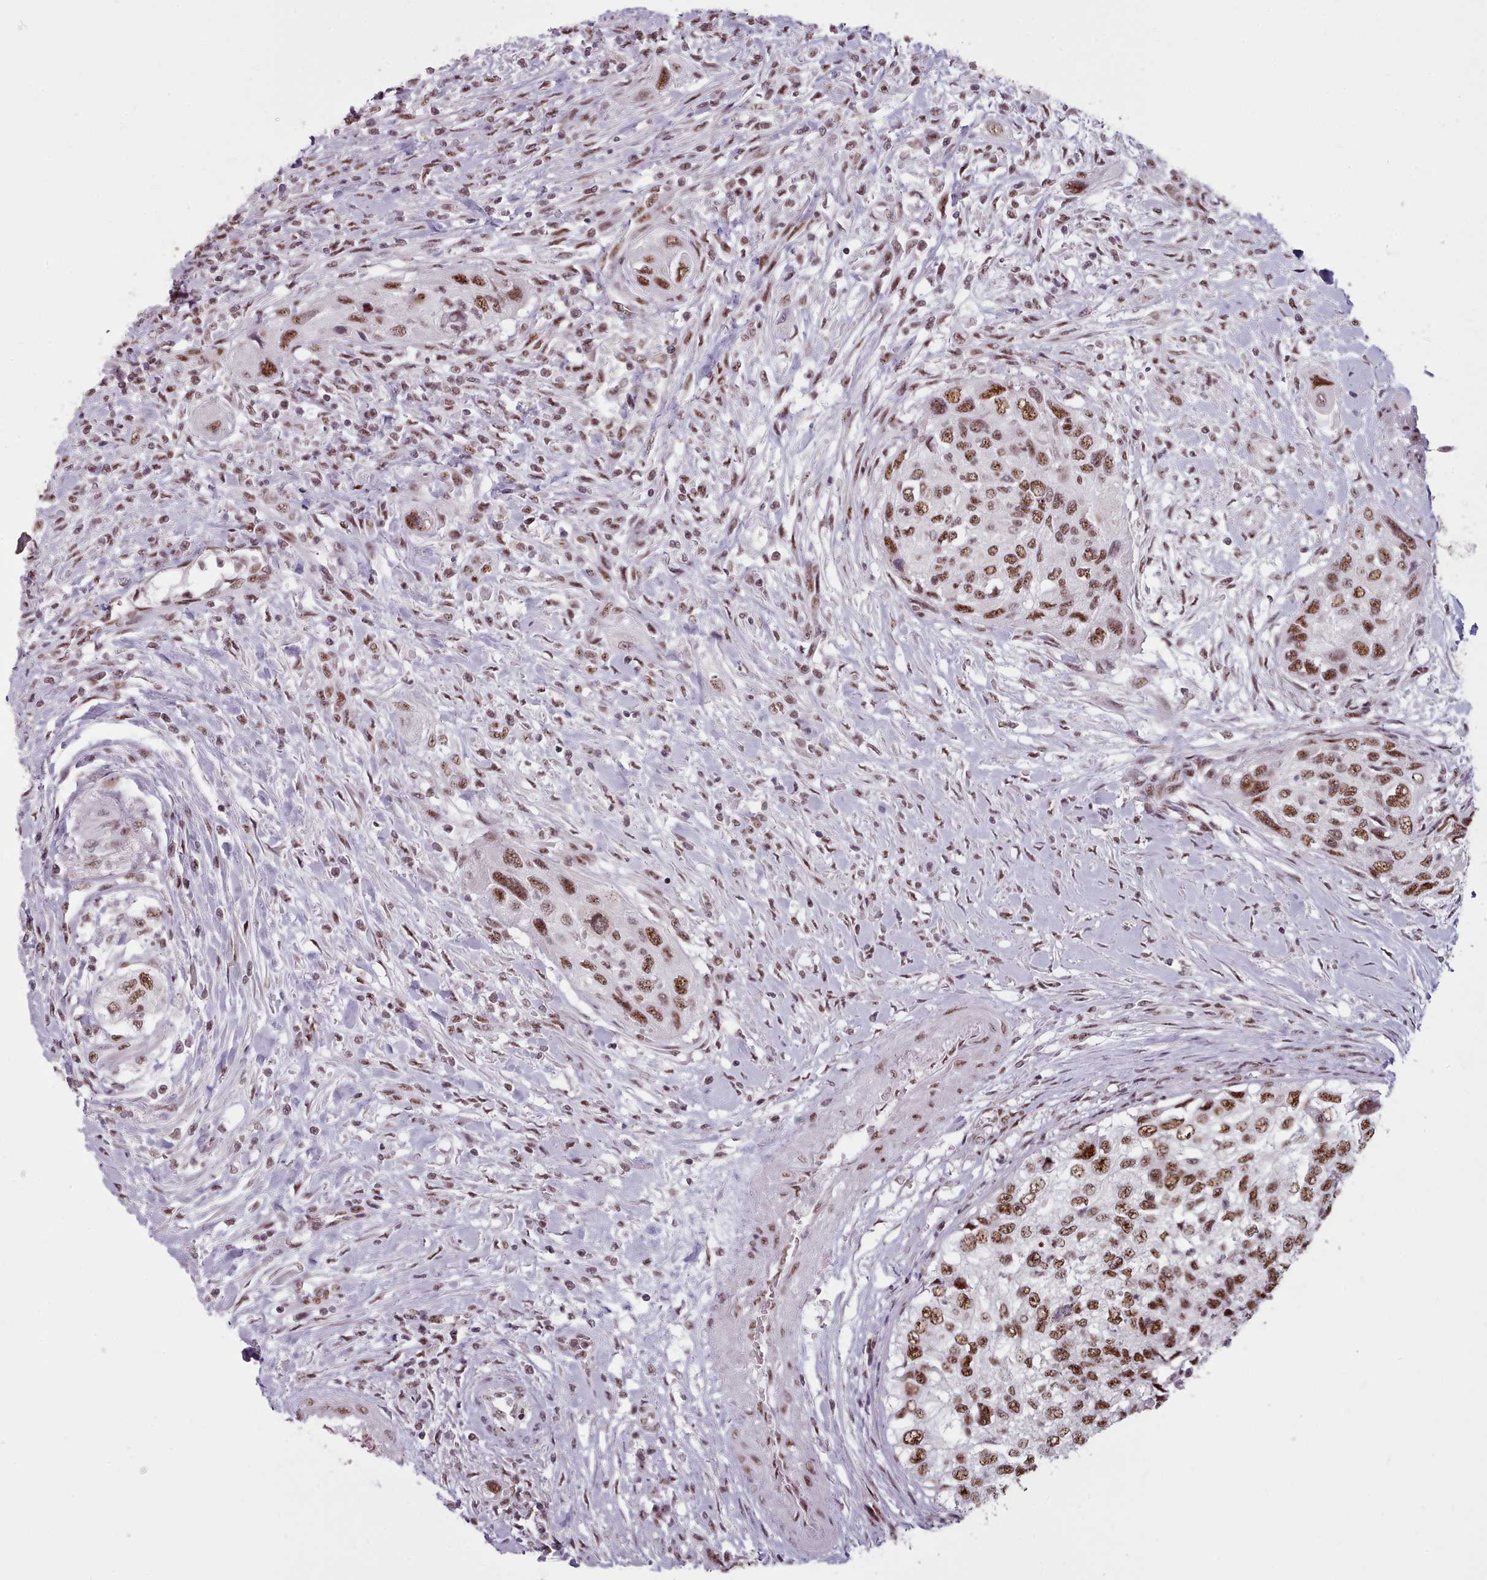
{"staining": {"intensity": "moderate", "quantity": ">75%", "location": "nuclear"}, "tissue": "urothelial cancer", "cell_type": "Tumor cells", "image_type": "cancer", "snomed": [{"axis": "morphology", "description": "Urothelial carcinoma, High grade"}, {"axis": "topography", "description": "Urinary bladder"}], "caption": "Protein expression analysis of high-grade urothelial carcinoma exhibits moderate nuclear staining in approximately >75% of tumor cells. The staining was performed using DAB (3,3'-diaminobenzidine) to visualize the protein expression in brown, while the nuclei were stained in blue with hematoxylin (Magnification: 20x).", "gene": "SRRM1", "patient": {"sex": "female", "age": 60}}